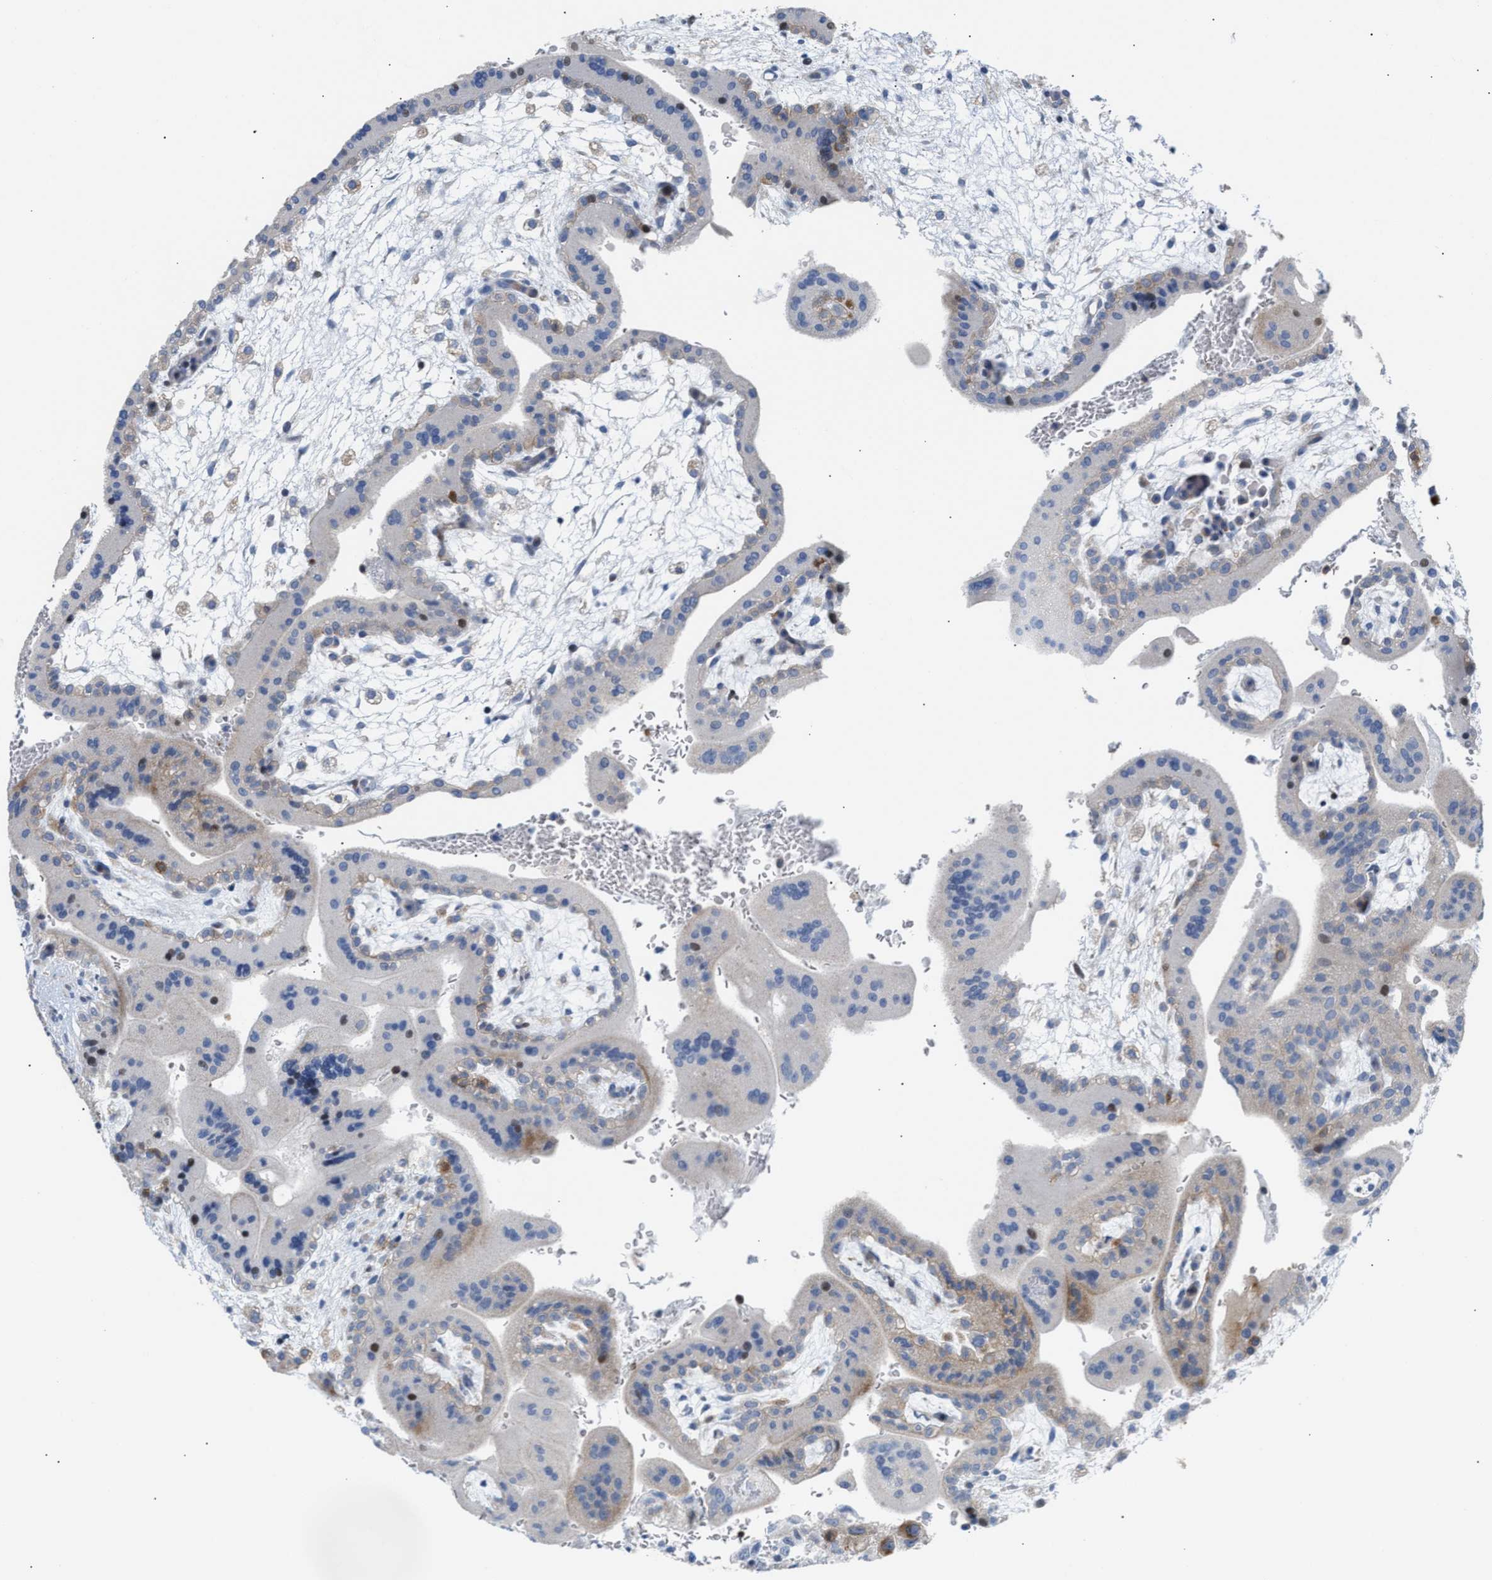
{"staining": {"intensity": "moderate", "quantity": ">75%", "location": "cytoplasmic/membranous"}, "tissue": "placenta", "cell_type": "Decidual cells", "image_type": "normal", "snomed": [{"axis": "morphology", "description": "Normal tissue, NOS"}, {"axis": "topography", "description": "Placenta"}], "caption": "Moderate cytoplasmic/membranous positivity for a protein is appreciated in about >75% of decidual cells of unremarkable placenta using immunohistochemistry (IHC).", "gene": "ATP9A", "patient": {"sex": "female", "age": 35}}